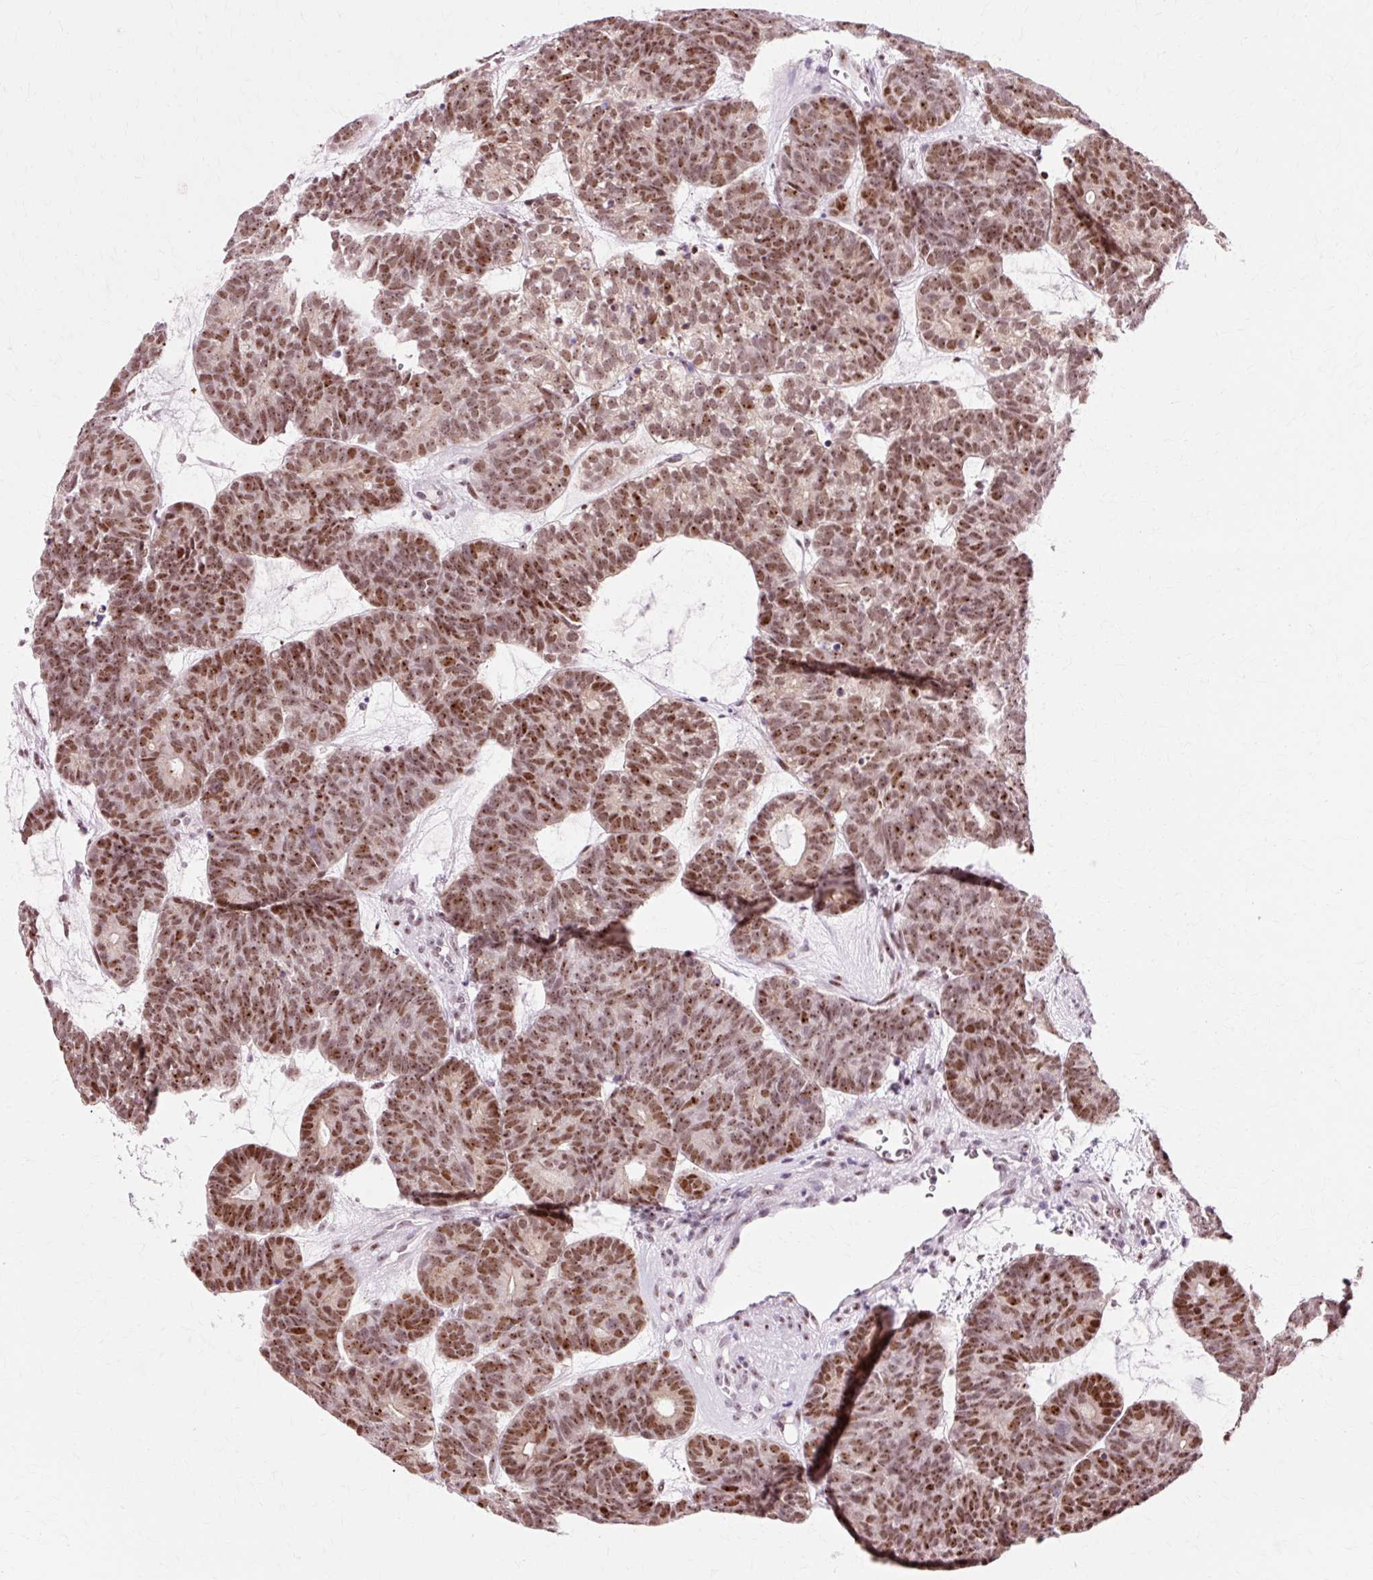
{"staining": {"intensity": "strong", "quantity": ">75%", "location": "nuclear"}, "tissue": "head and neck cancer", "cell_type": "Tumor cells", "image_type": "cancer", "snomed": [{"axis": "morphology", "description": "Adenocarcinoma, NOS"}, {"axis": "topography", "description": "Head-Neck"}], "caption": "This is a micrograph of immunohistochemistry (IHC) staining of head and neck cancer (adenocarcinoma), which shows strong expression in the nuclear of tumor cells.", "gene": "MACROD2", "patient": {"sex": "female", "age": 81}}